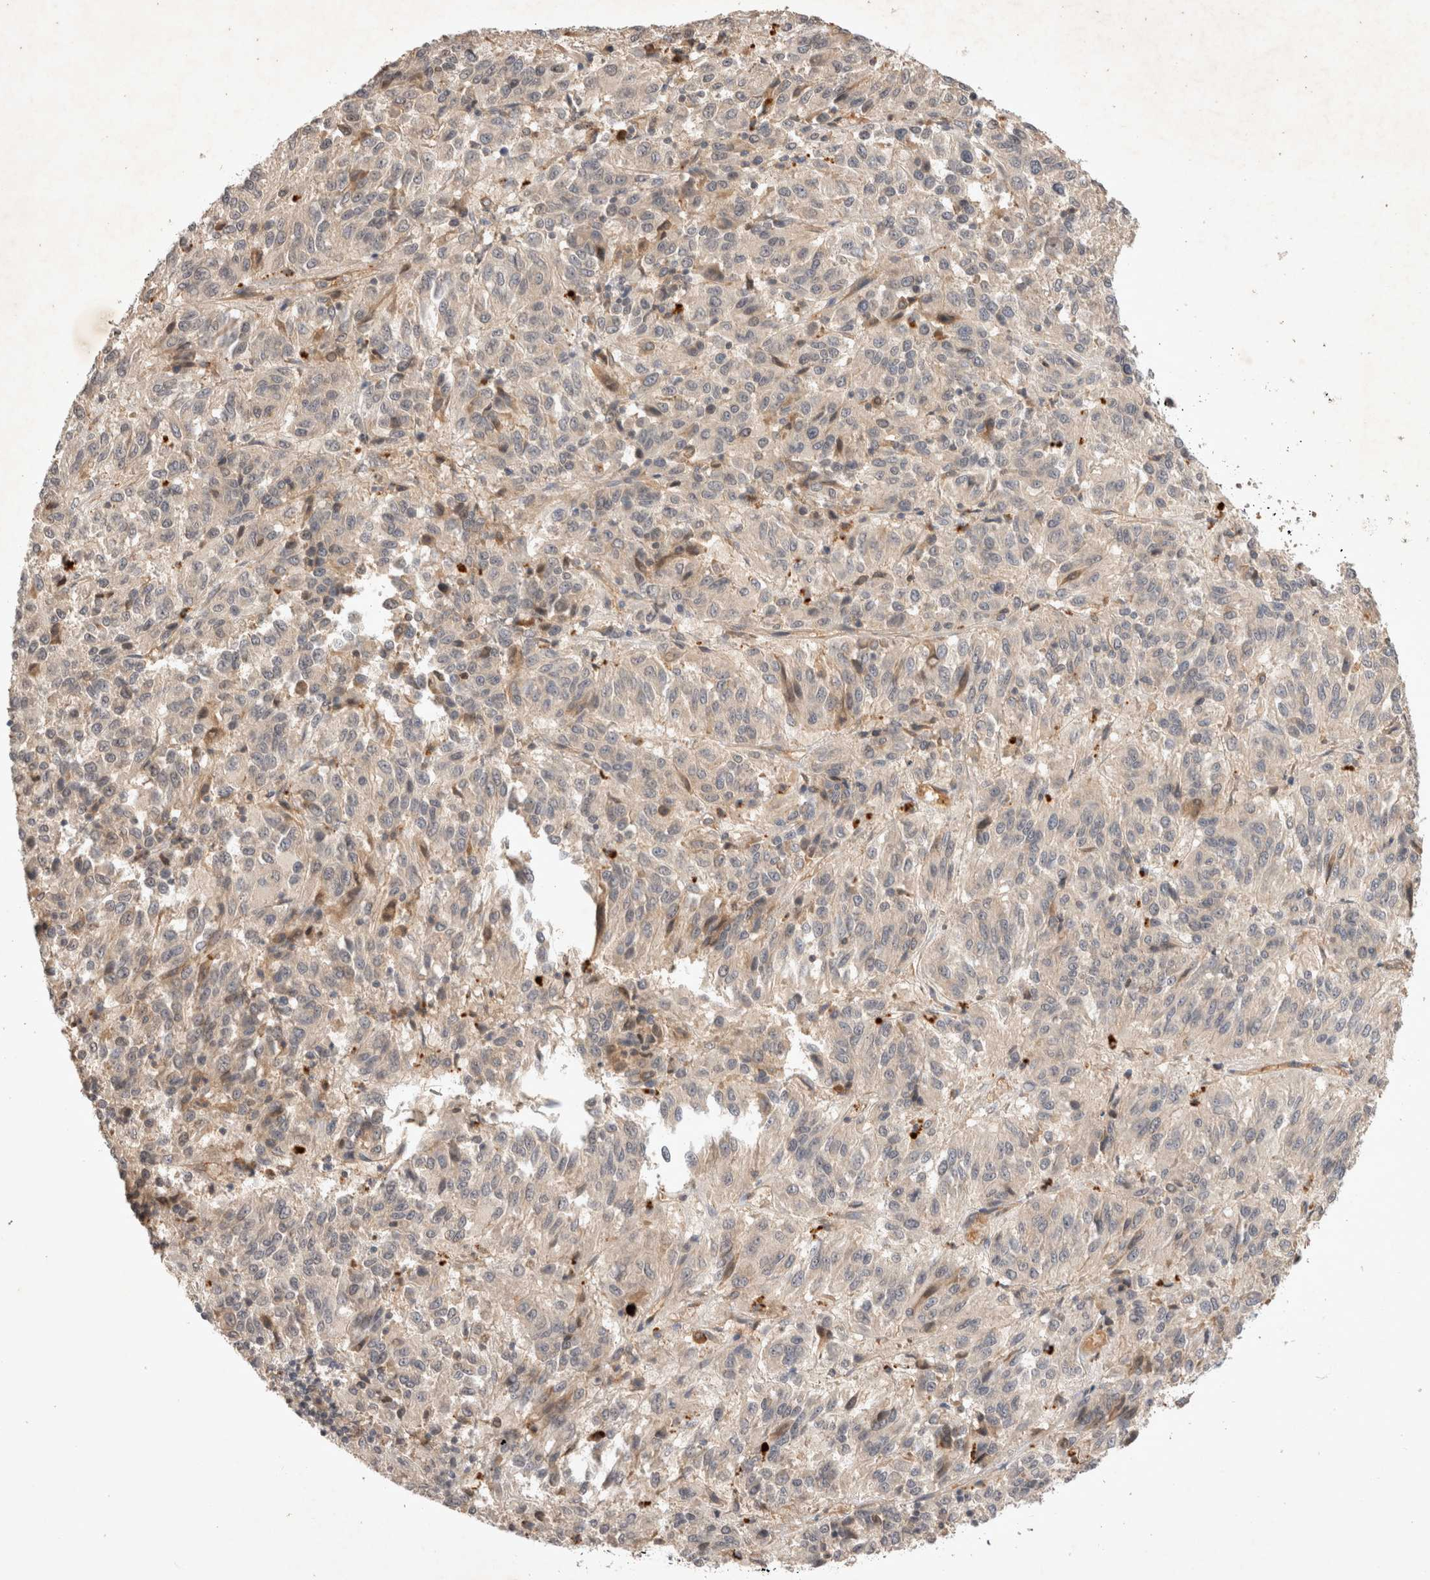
{"staining": {"intensity": "negative", "quantity": "none", "location": "none"}, "tissue": "melanoma", "cell_type": "Tumor cells", "image_type": "cancer", "snomed": [{"axis": "morphology", "description": "Malignant melanoma, Metastatic site"}, {"axis": "topography", "description": "Lung"}], "caption": "Tumor cells are negative for protein expression in human melanoma. (DAB IHC with hematoxylin counter stain).", "gene": "YES1", "patient": {"sex": "male", "age": 64}}